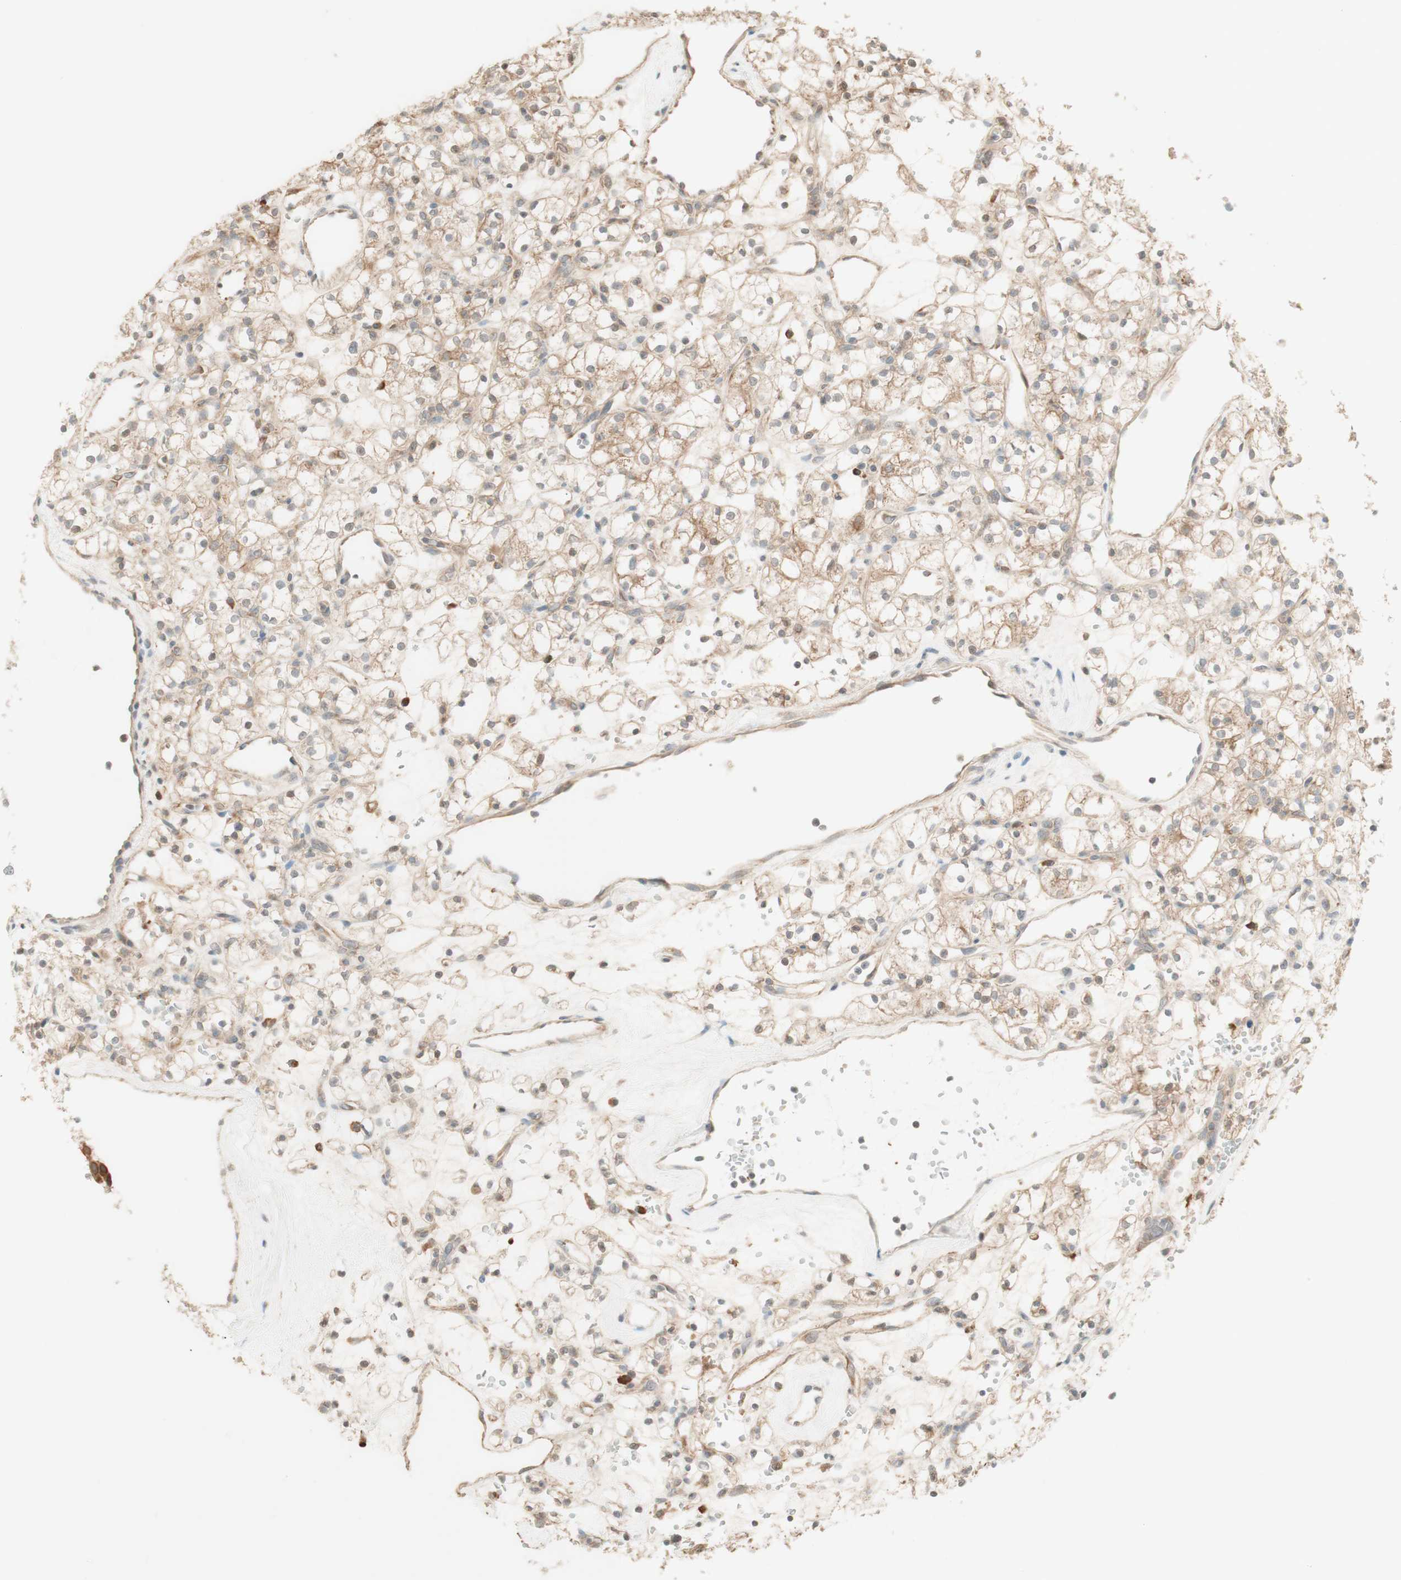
{"staining": {"intensity": "moderate", "quantity": ">75%", "location": "cytoplasmic/membranous"}, "tissue": "renal cancer", "cell_type": "Tumor cells", "image_type": "cancer", "snomed": [{"axis": "morphology", "description": "Adenocarcinoma, NOS"}, {"axis": "topography", "description": "Kidney"}], "caption": "A photomicrograph of human renal cancer stained for a protein exhibits moderate cytoplasmic/membranous brown staining in tumor cells. The protein is stained brown, and the nuclei are stained in blue (DAB IHC with brightfield microscopy, high magnification).", "gene": "CLCN2", "patient": {"sex": "female", "age": 60}}